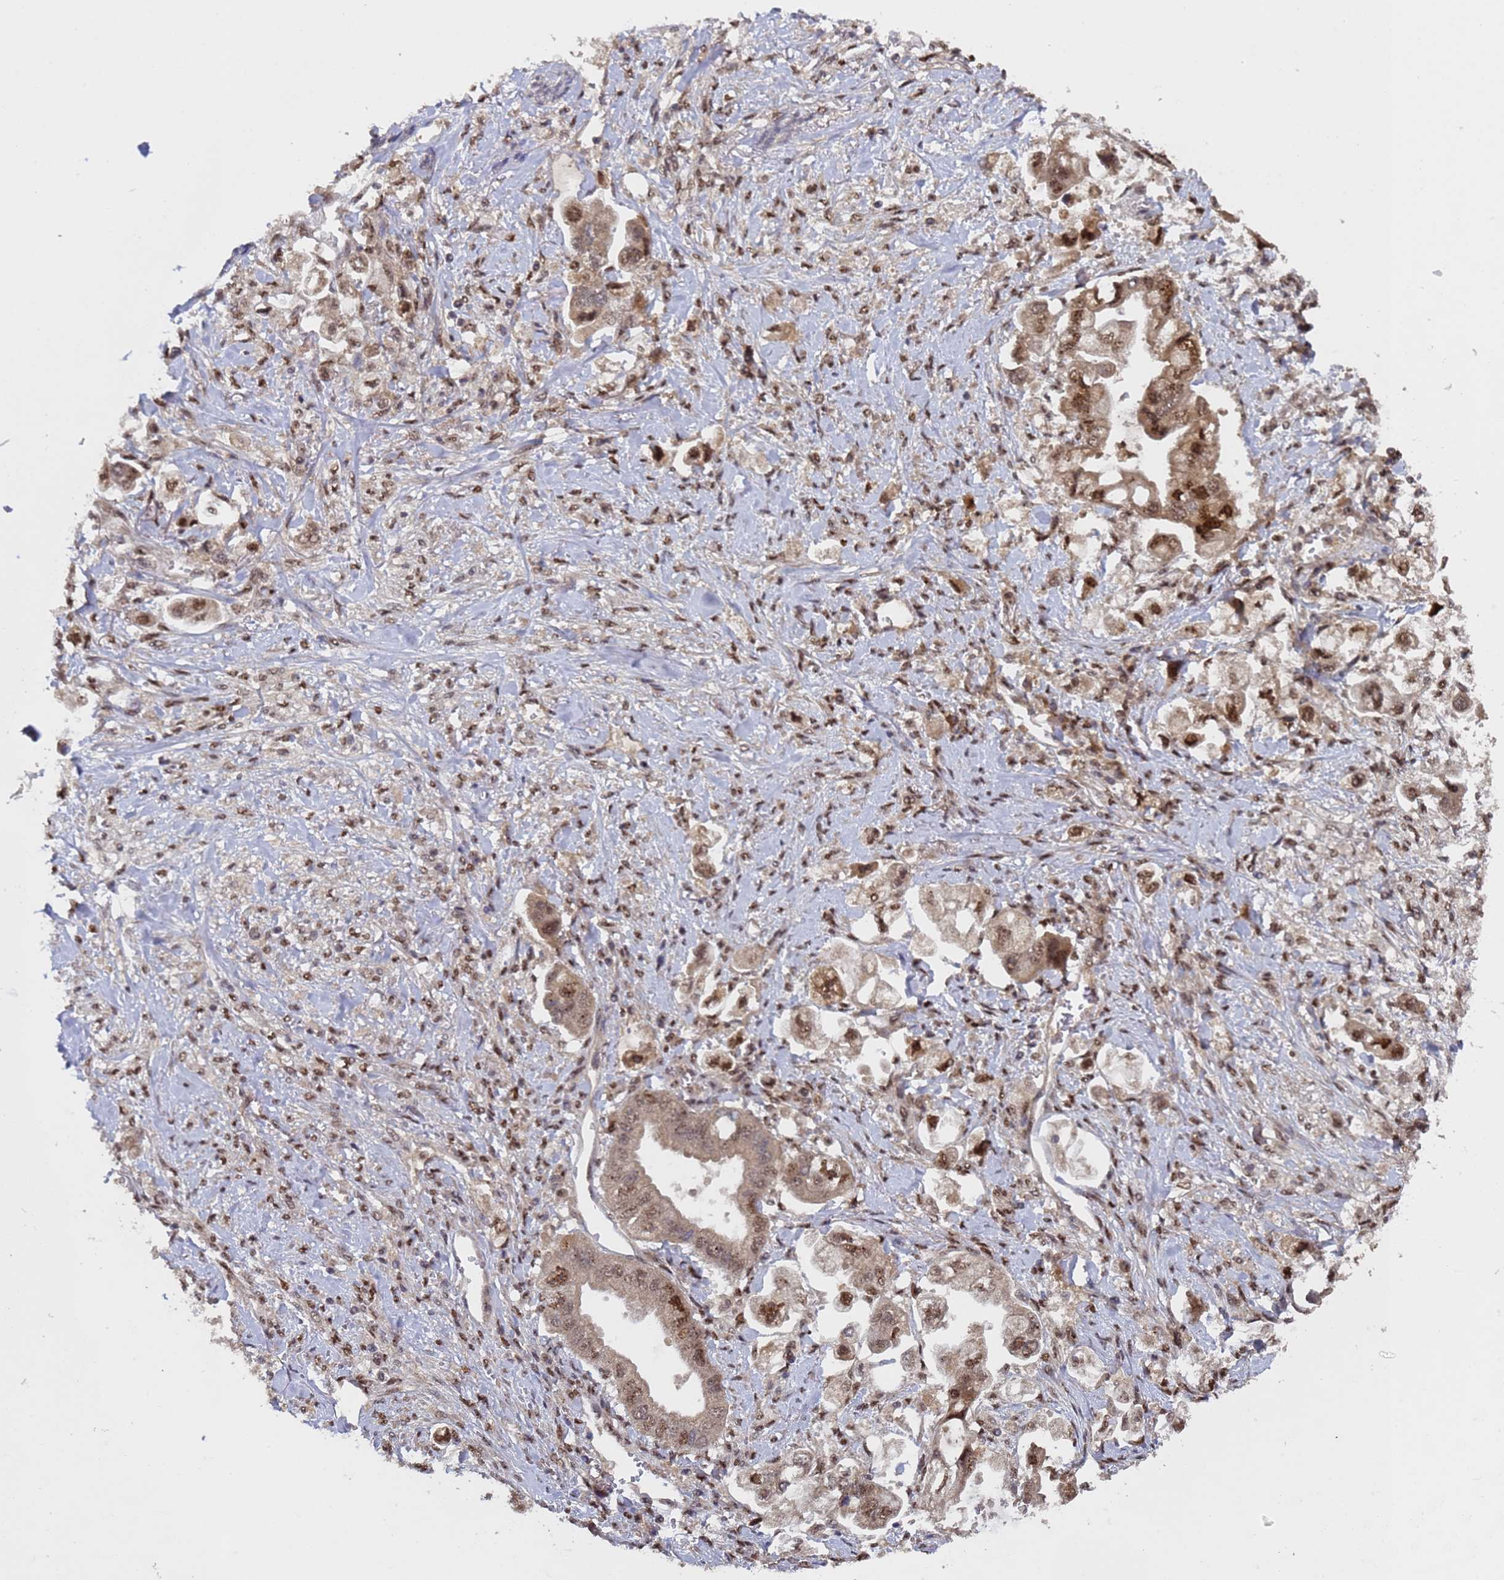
{"staining": {"intensity": "moderate", "quantity": ">75%", "location": "cytoplasmic/membranous,nuclear"}, "tissue": "stomach cancer", "cell_type": "Tumor cells", "image_type": "cancer", "snomed": [{"axis": "morphology", "description": "Adenocarcinoma, NOS"}, {"axis": "topography", "description": "Stomach"}], "caption": "This is a histology image of immunohistochemistry staining of stomach adenocarcinoma, which shows moderate staining in the cytoplasmic/membranous and nuclear of tumor cells.", "gene": "SECISBP2", "patient": {"sex": "male", "age": 62}}